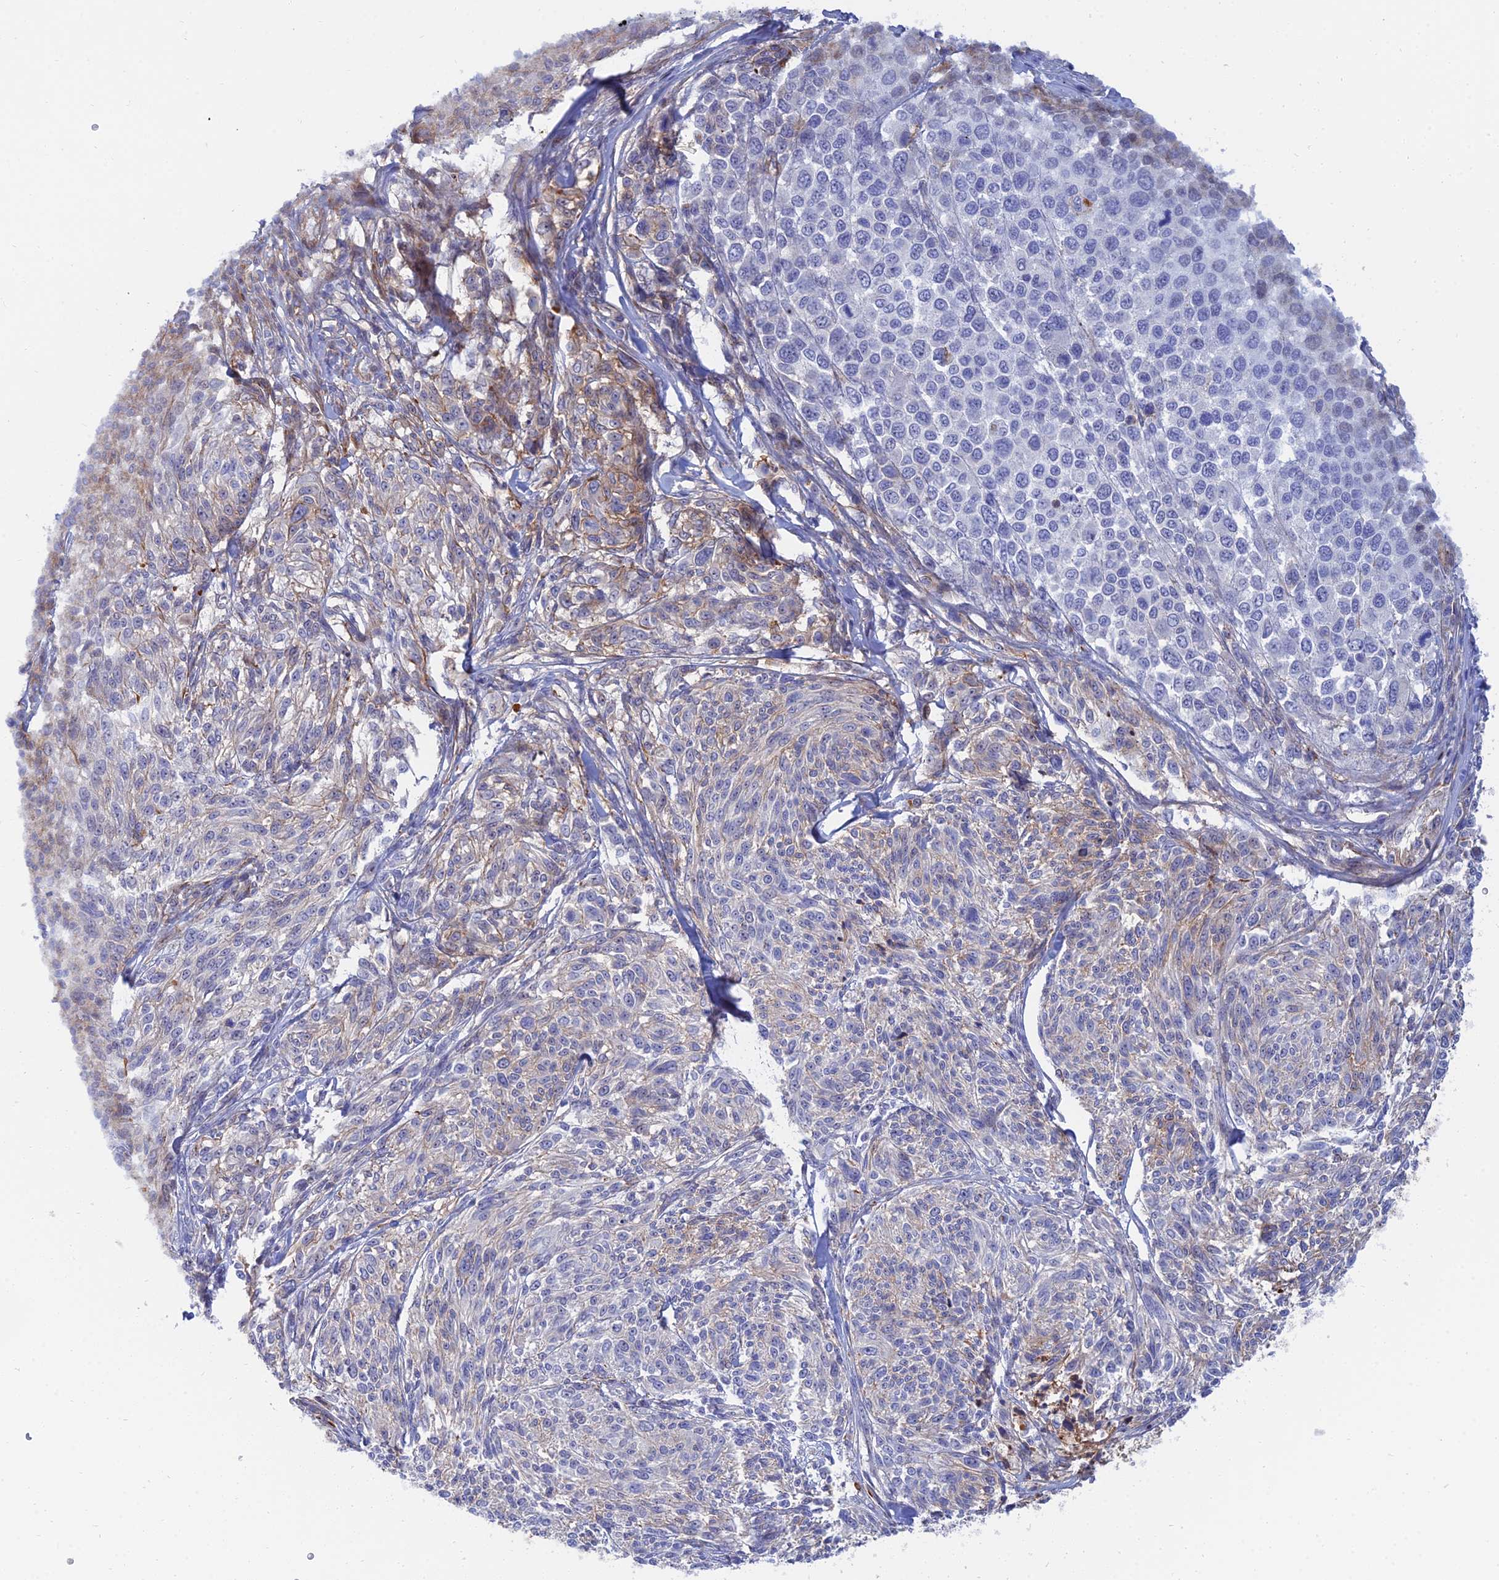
{"staining": {"intensity": "moderate", "quantity": "<25%", "location": "cytoplasmic/membranous"}, "tissue": "melanoma", "cell_type": "Tumor cells", "image_type": "cancer", "snomed": [{"axis": "morphology", "description": "Malignant melanoma, NOS"}, {"axis": "topography", "description": "Skin of trunk"}], "caption": "Immunohistochemical staining of human malignant melanoma demonstrates low levels of moderate cytoplasmic/membranous positivity in approximately <25% of tumor cells.", "gene": "TRIM43B", "patient": {"sex": "male", "age": 71}}